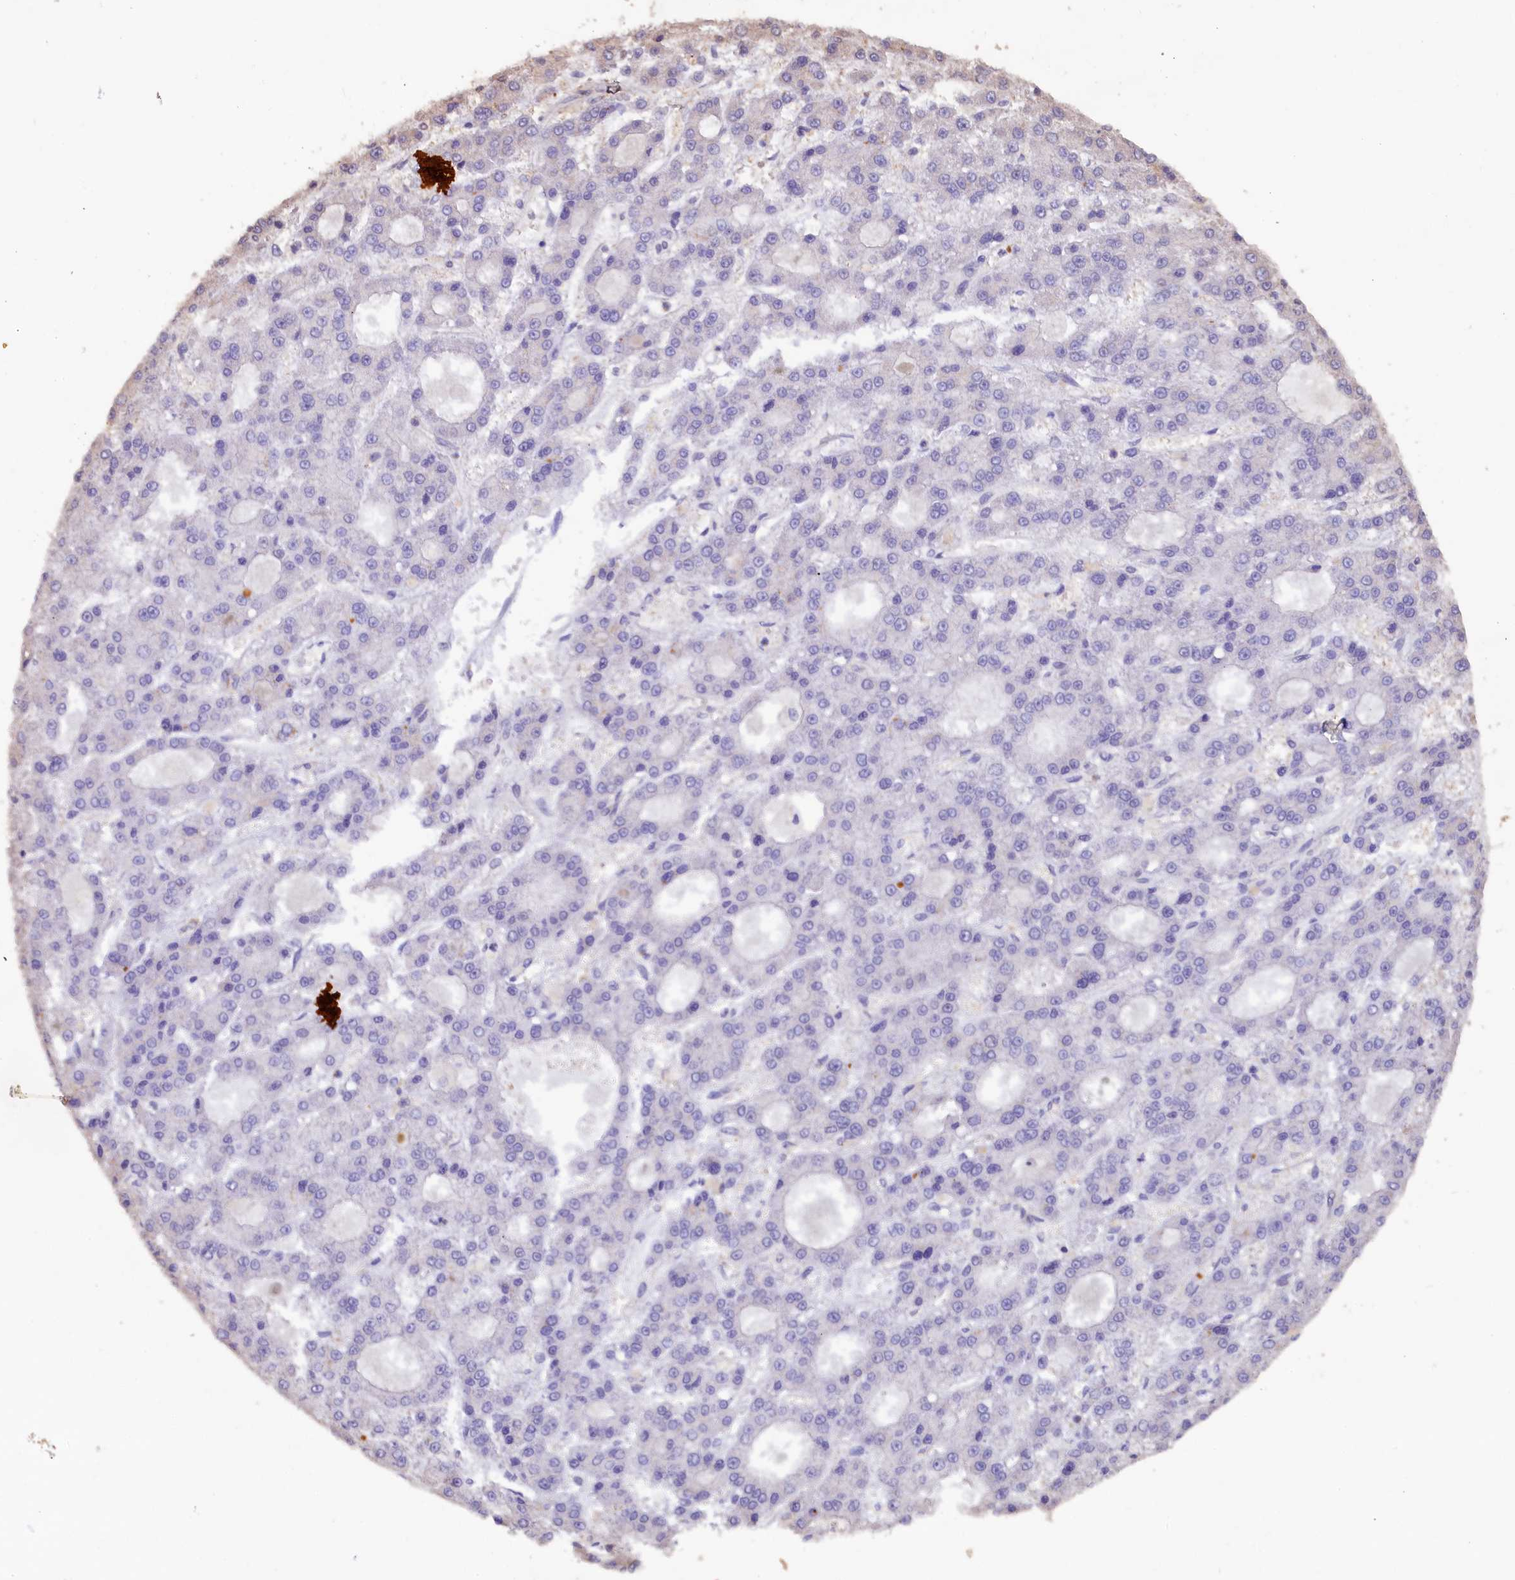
{"staining": {"intensity": "negative", "quantity": "none", "location": "none"}, "tissue": "liver cancer", "cell_type": "Tumor cells", "image_type": "cancer", "snomed": [{"axis": "morphology", "description": "Carcinoma, Hepatocellular, NOS"}, {"axis": "topography", "description": "Liver"}], "caption": "Immunohistochemistry (IHC) of human liver cancer (hepatocellular carcinoma) displays no expression in tumor cells.", "gene": "JPT2", "patient": {"sex": "male", "age": 70}}